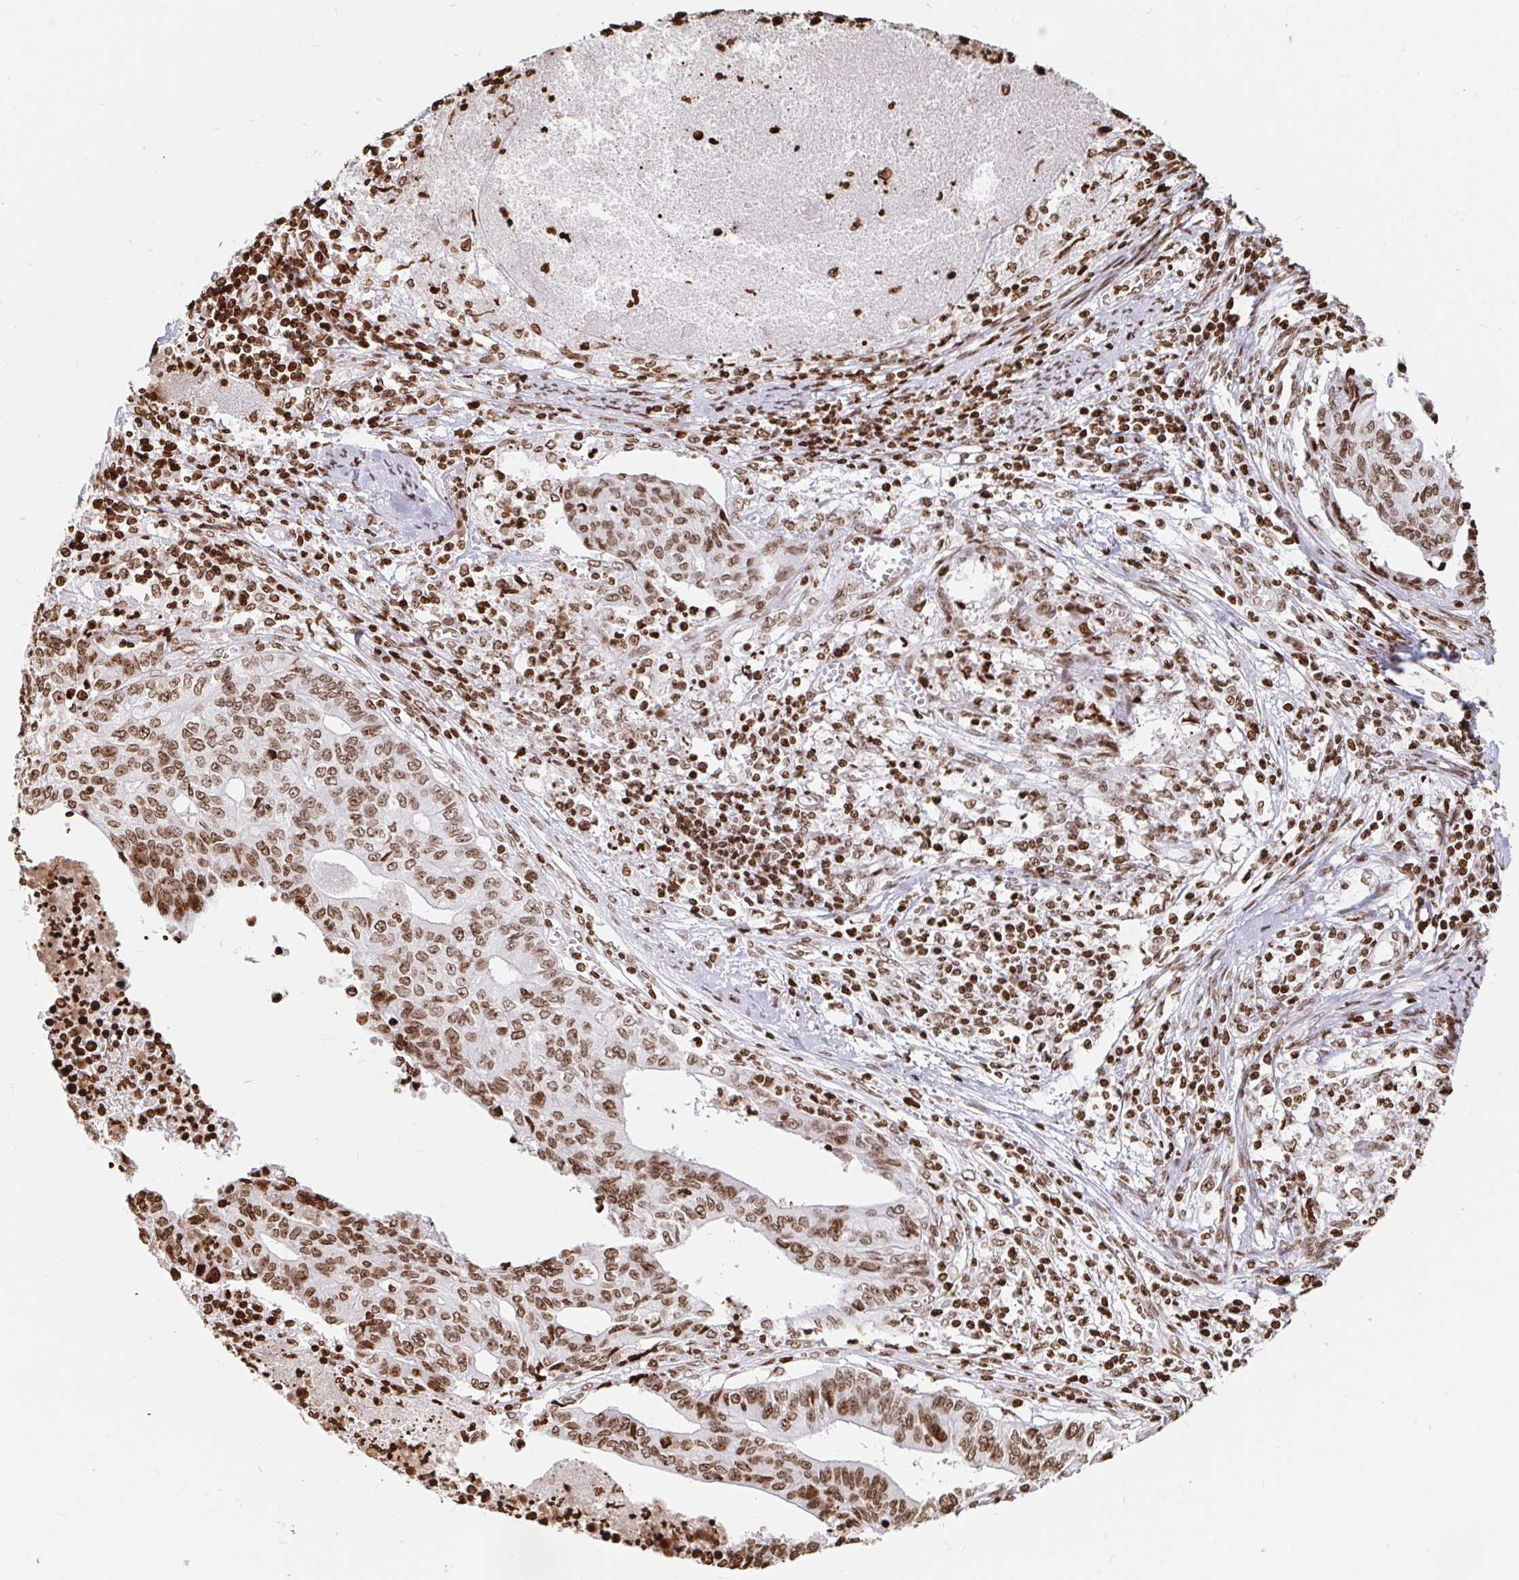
{"staining": {"intensity": "moderate", "quantity": ">75%", "location": "nuclear"}, "tissue": "endometrial cancer", "cell_type": "Tumor cells", "image_type": "cancer", "snomed": [{"axis": "morphology", "description": "Adenocarcinoma, NOS"}, {"axis": "topography", "description": "Endometrium"}], "caption": "Moderate nuclear positivity is identified in about >75% of tumor cells in endometrial cancer (adenocarcinoma).", "gene": "H2BC5", "patient": {"sex": "female", "age": 65}}